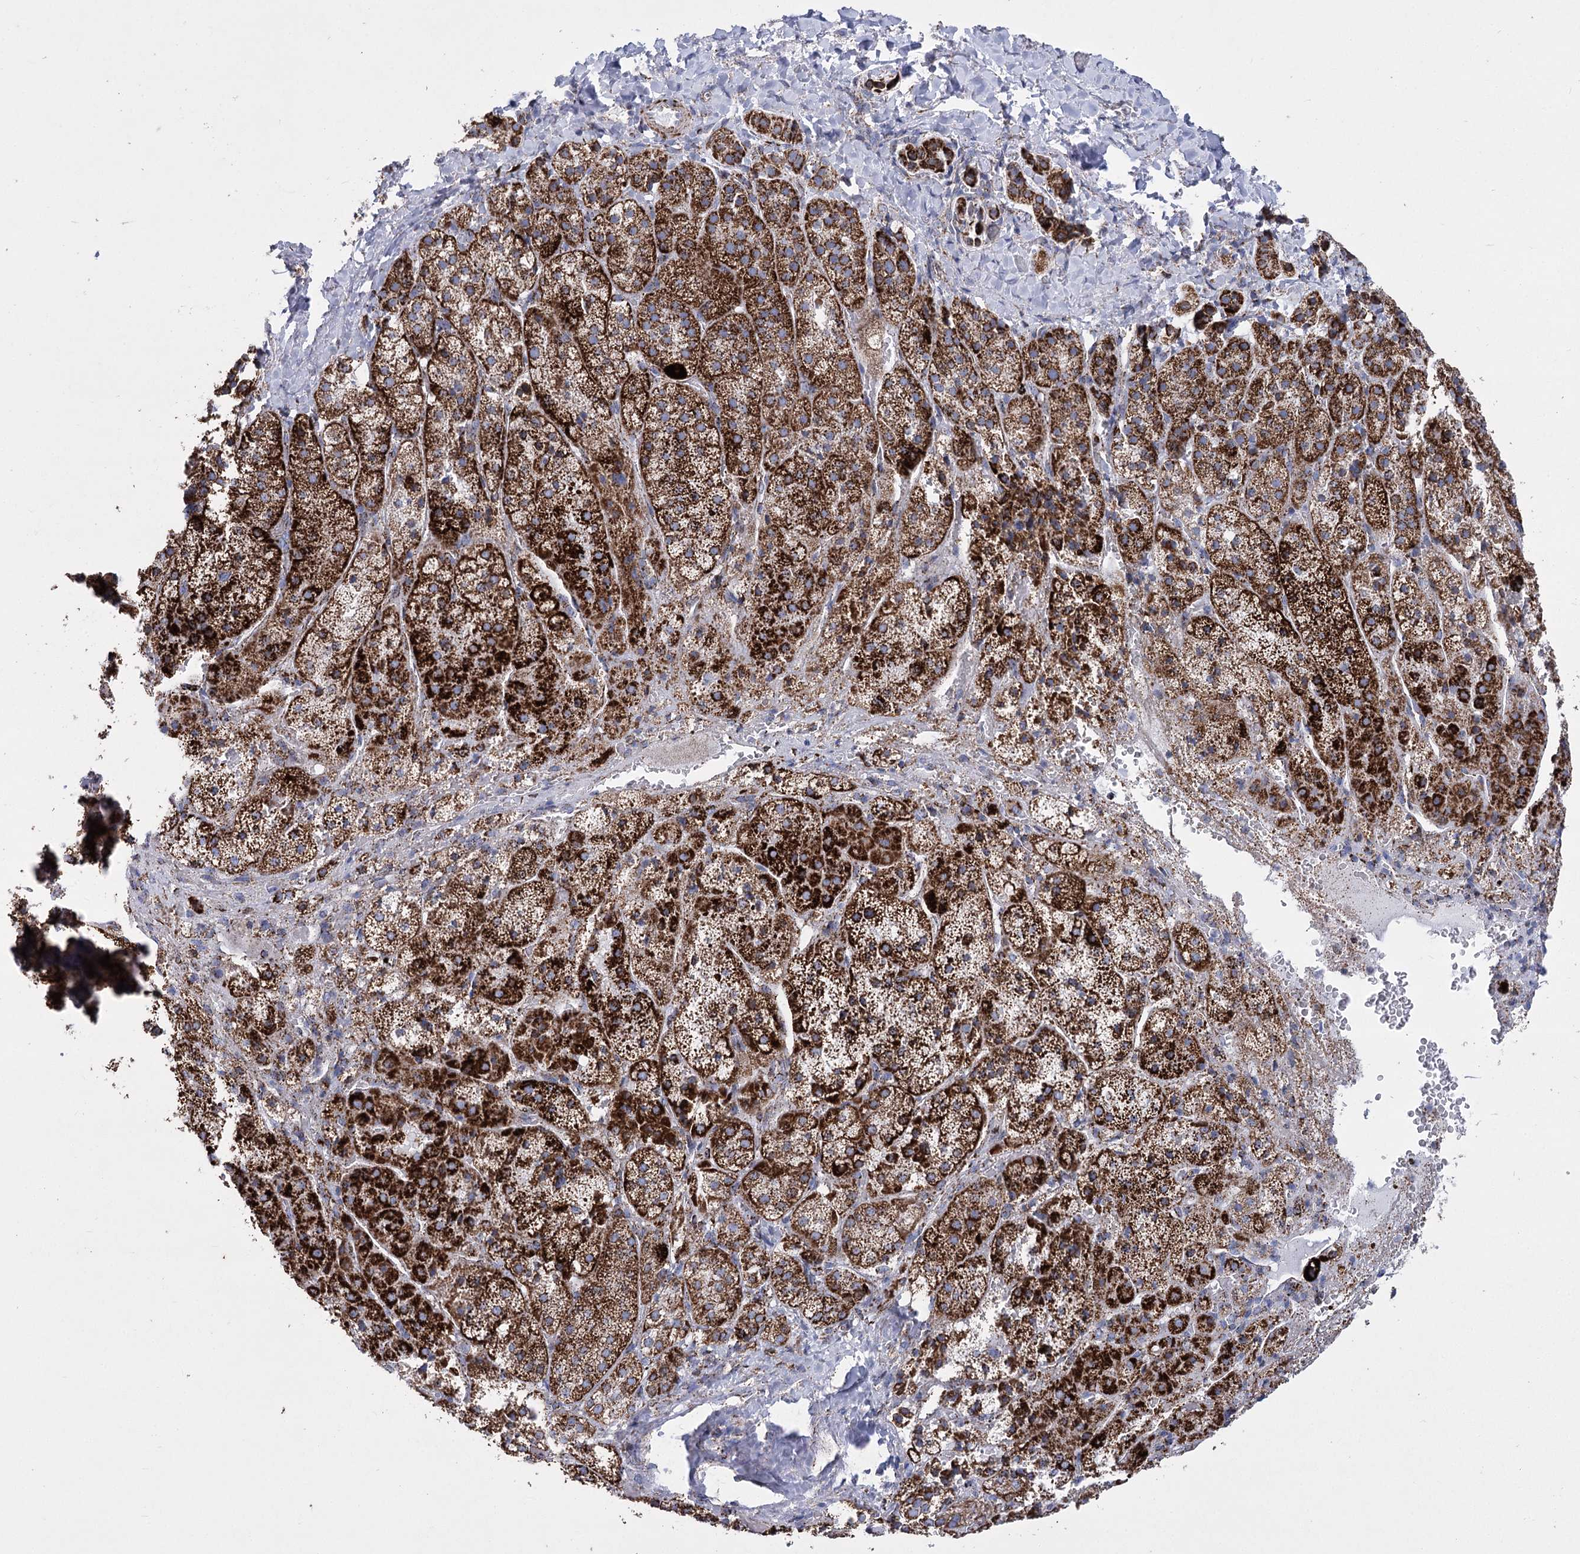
{"staining": {"intensity": "strong", "quantity": ">75%", "location": "cytoplasmic/membranous"}, "tissue": "adrenal gland", "cell_type": "Glandular cells", "image_type": "normal", "snomed": [{"axis": "morphology", "description": "Normal tissue, NOS"}, {"axis": "topography", "description": "Adrenal gland"}], "caption": "A high amount of strong cytoplasmic/membranous positivity is seen in about >75% of glandular cells in unremarkable adrenal gland. The staining was performed using DAB, with brown indicating positive protein expression. Nuclei are stained blue with hematoxylin.", "gene": "PDHB", "patient": {"sex": "female", "age": 44}}